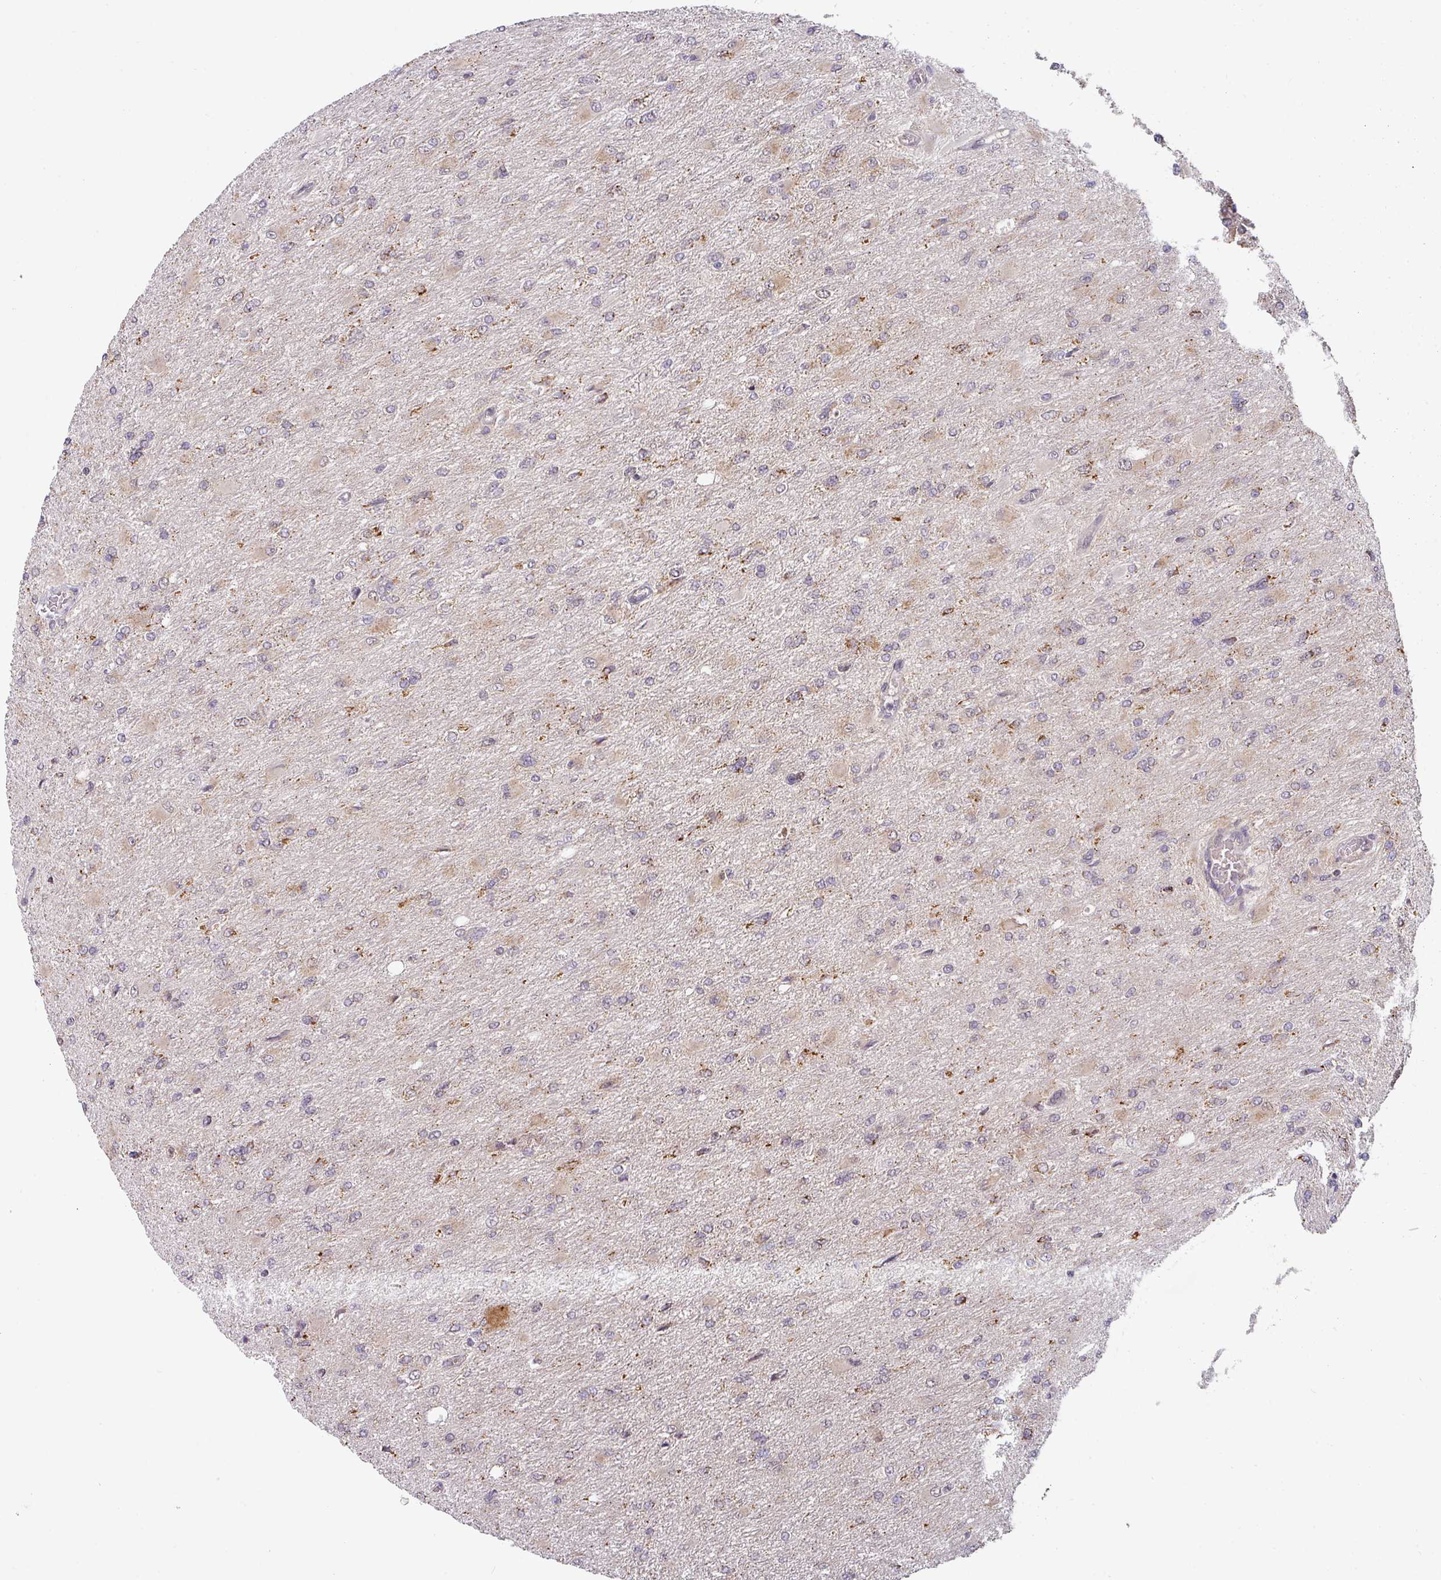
{"staining": {"intensity": "moderate", "quantity": "<25%", "location": "cytoplasmic/membranous"}, "tissue": "glioma", "cell_type": "Tumor cells", "image_type": "cancer", "snomed": [{"axis": "morphology", "description": "Glioma, malignant, High grade"}, {"axis": "topography", "description": "Cerebral cortex"}], "caption": "Moderate cytoplasmic/membranous positivity for a protein is present in about <25% of tumor cells of high-grade glioma (malignant) using IHC.", "gene": "MRPS16", "patient": {"sex": "female", "age": 36}}